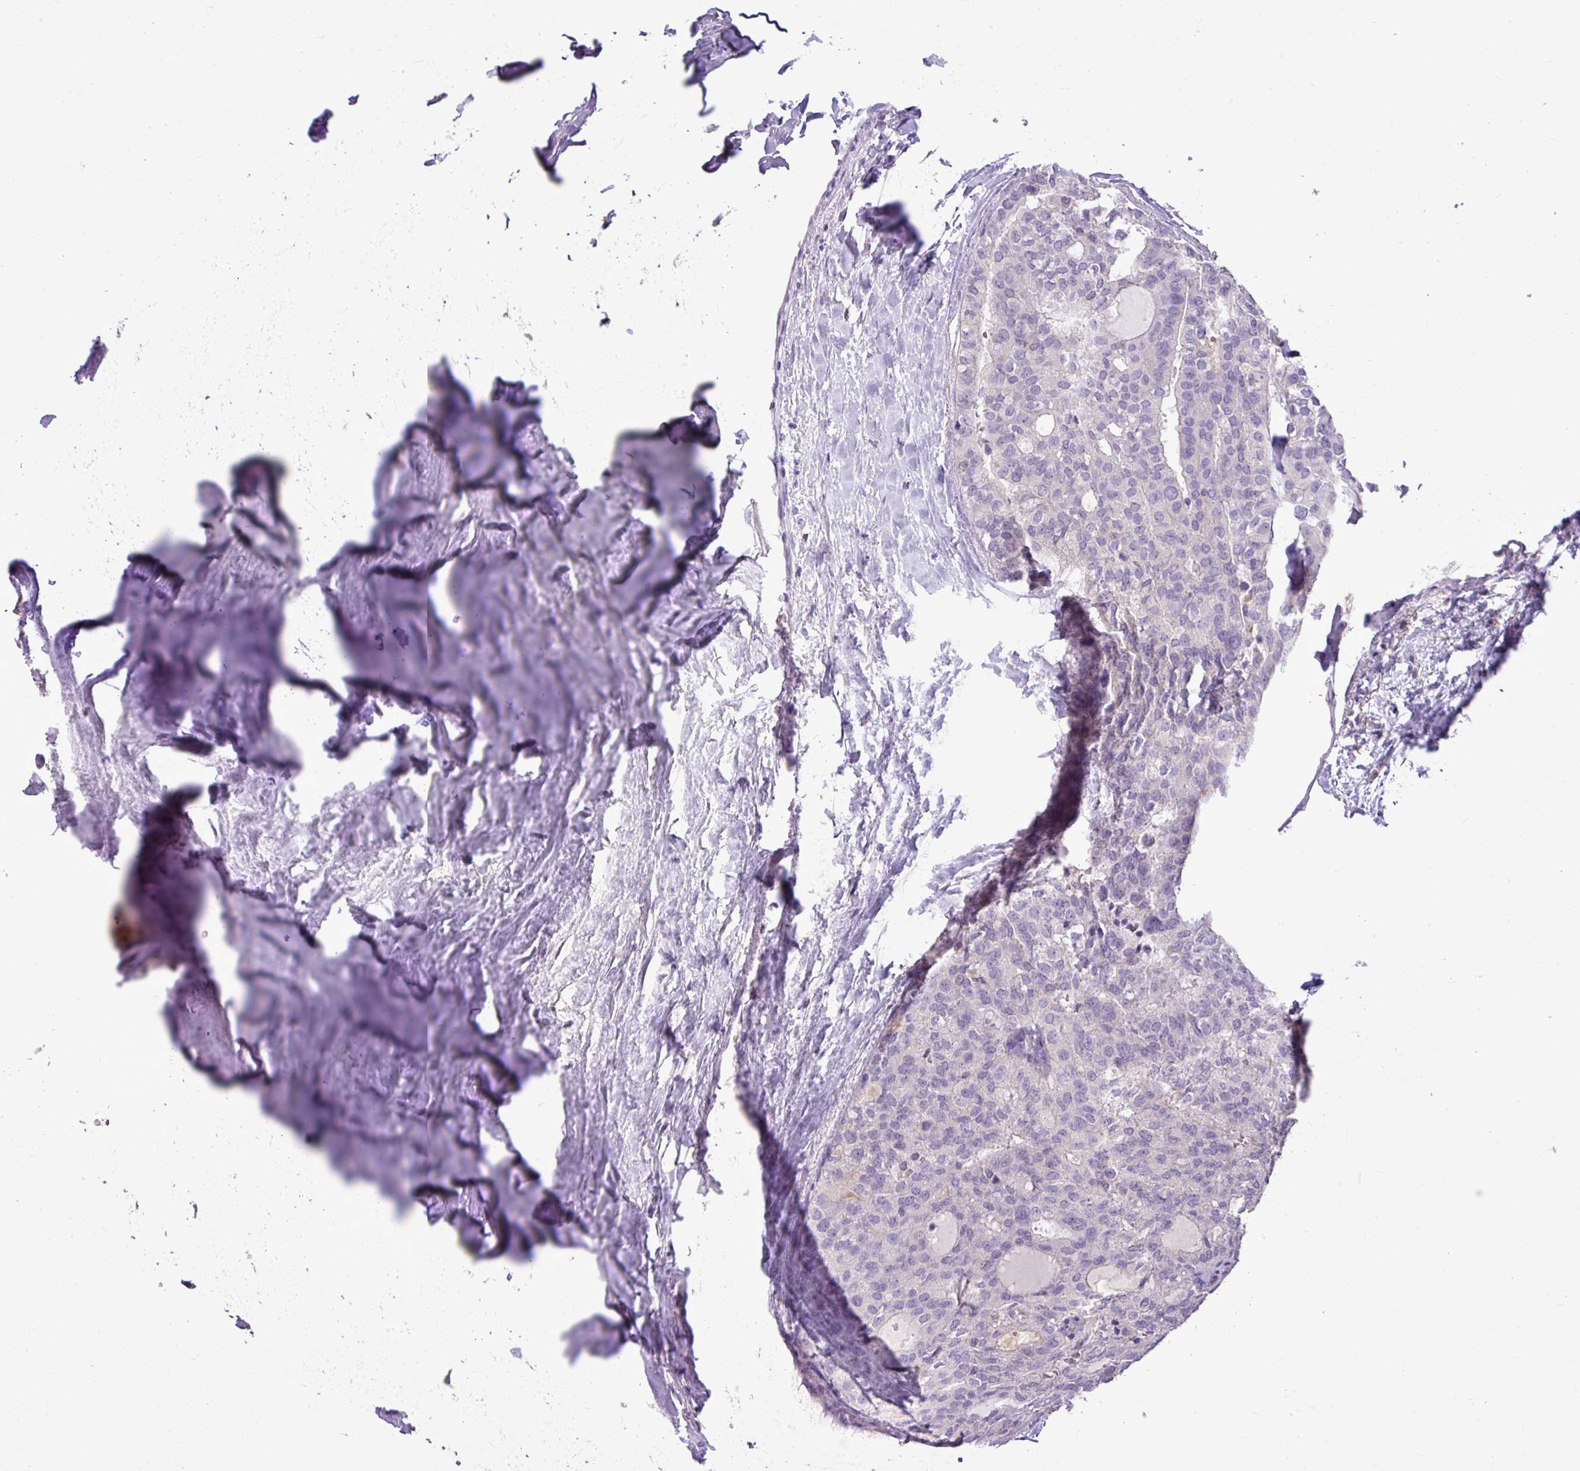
{"staining": {"intensity": "negative", "quantity": "none", "location": "none"}, "tissue": "thyroid cancer", "cell_type": "Tumor cells", "image_type": "cancer", "snomed": [{"axis": "morphology", "description": "Follicular adenoma carcinoma, NOS"}, {"axis": "topography", "description": "Thyroid gland"}], "caption": "This is an immunohistochemistry histopathology image of human follicular adenoma carcinoma (thyroid). There is no staining in tumor cells.", "gene": "ALDH2", "patient": {"sex": "male", "age": 75}}